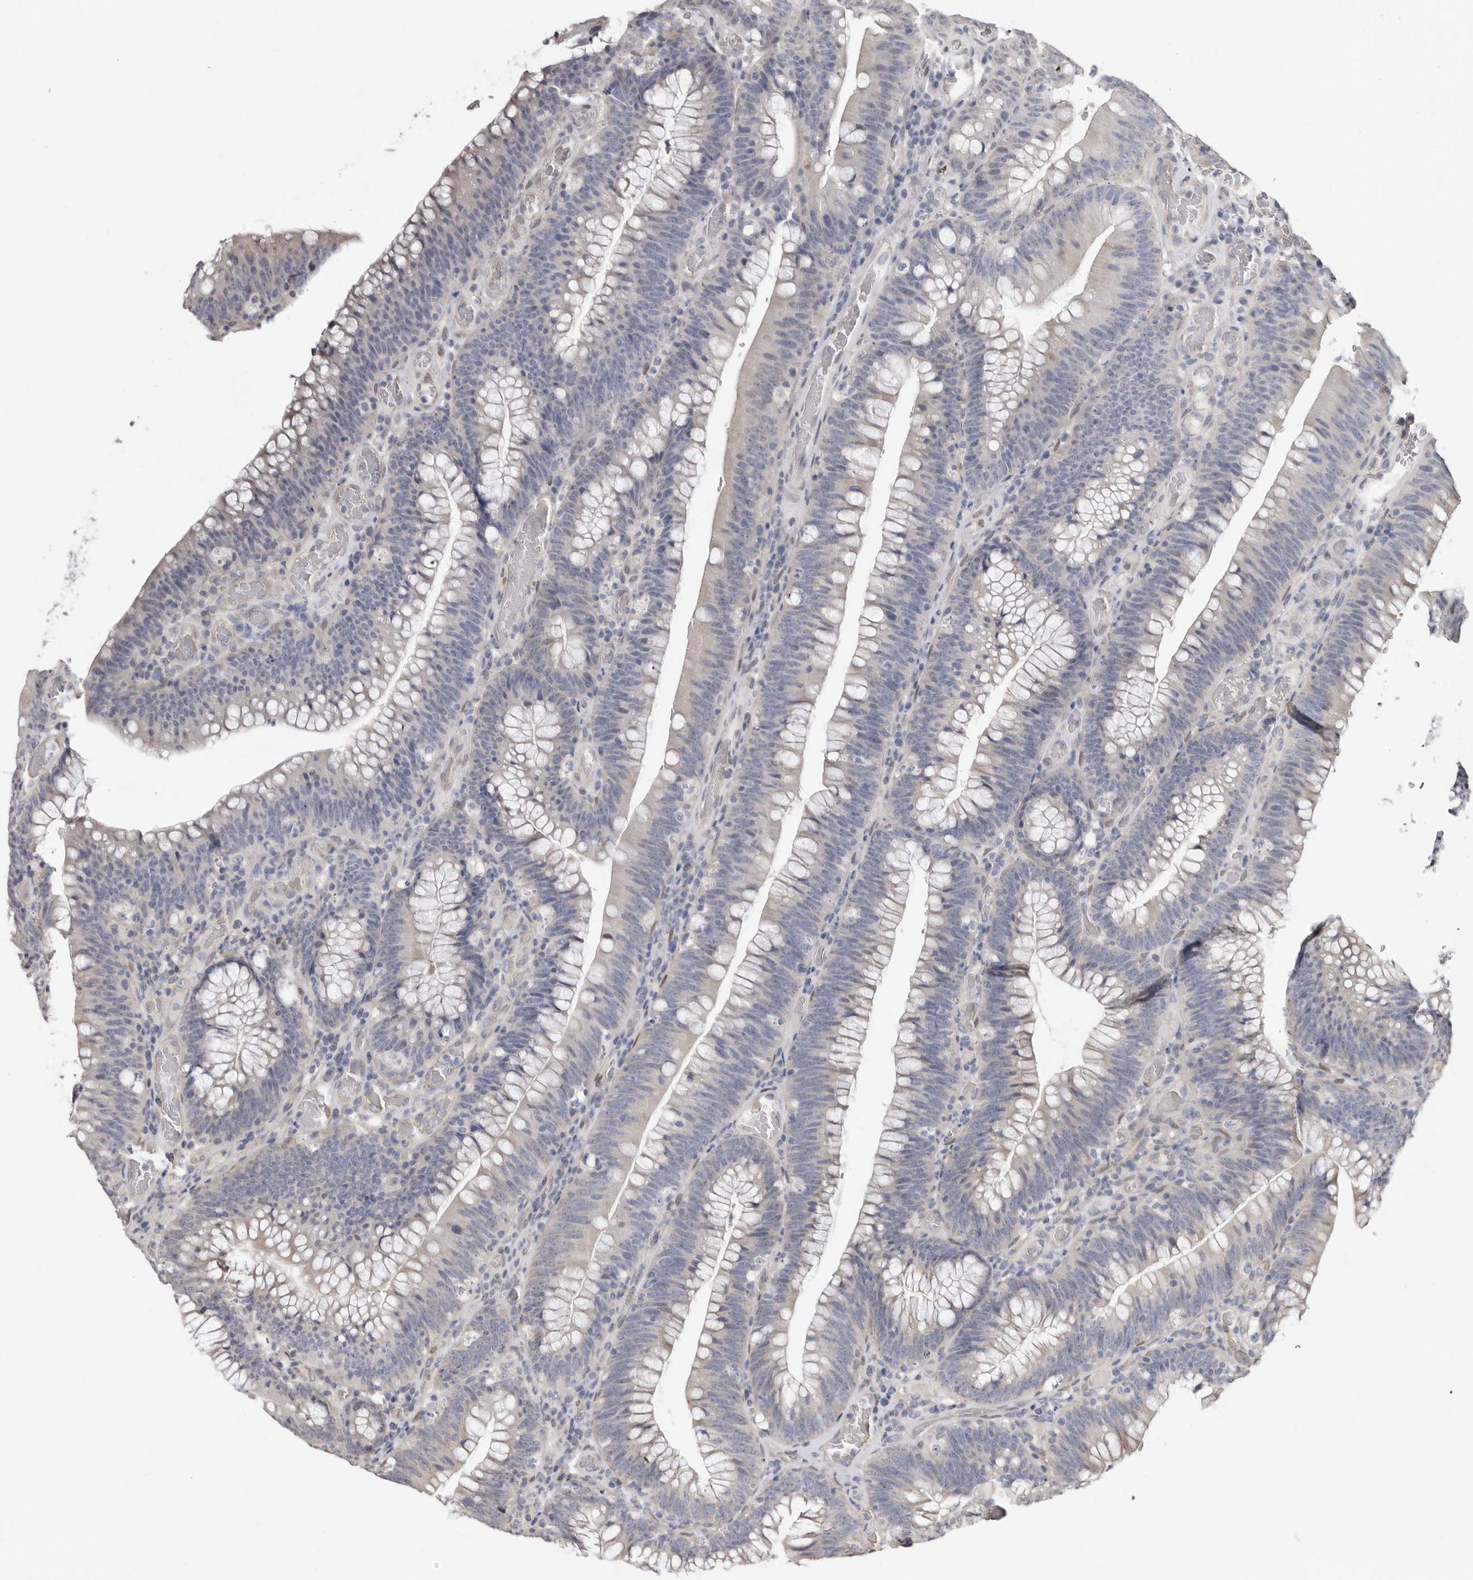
{"staining": {"intensity": "negative", "quantity": "none", "location": "none"}, "tissue": "colorectal cancer", "cell_type": "Tumor cells", "image_type": "cancer", "snomed": [{"axis": "morphology", "description": "Normal tissue, NOS"}, {"axis": "topography", "description": "Colon"}], "caption": "Immunohistochemical staining of human colorectal cancer demonstrates no significant expression in tumor cells.", "gene": "KHDRBS2", "patient": {"sex": "female", "age": 82}}